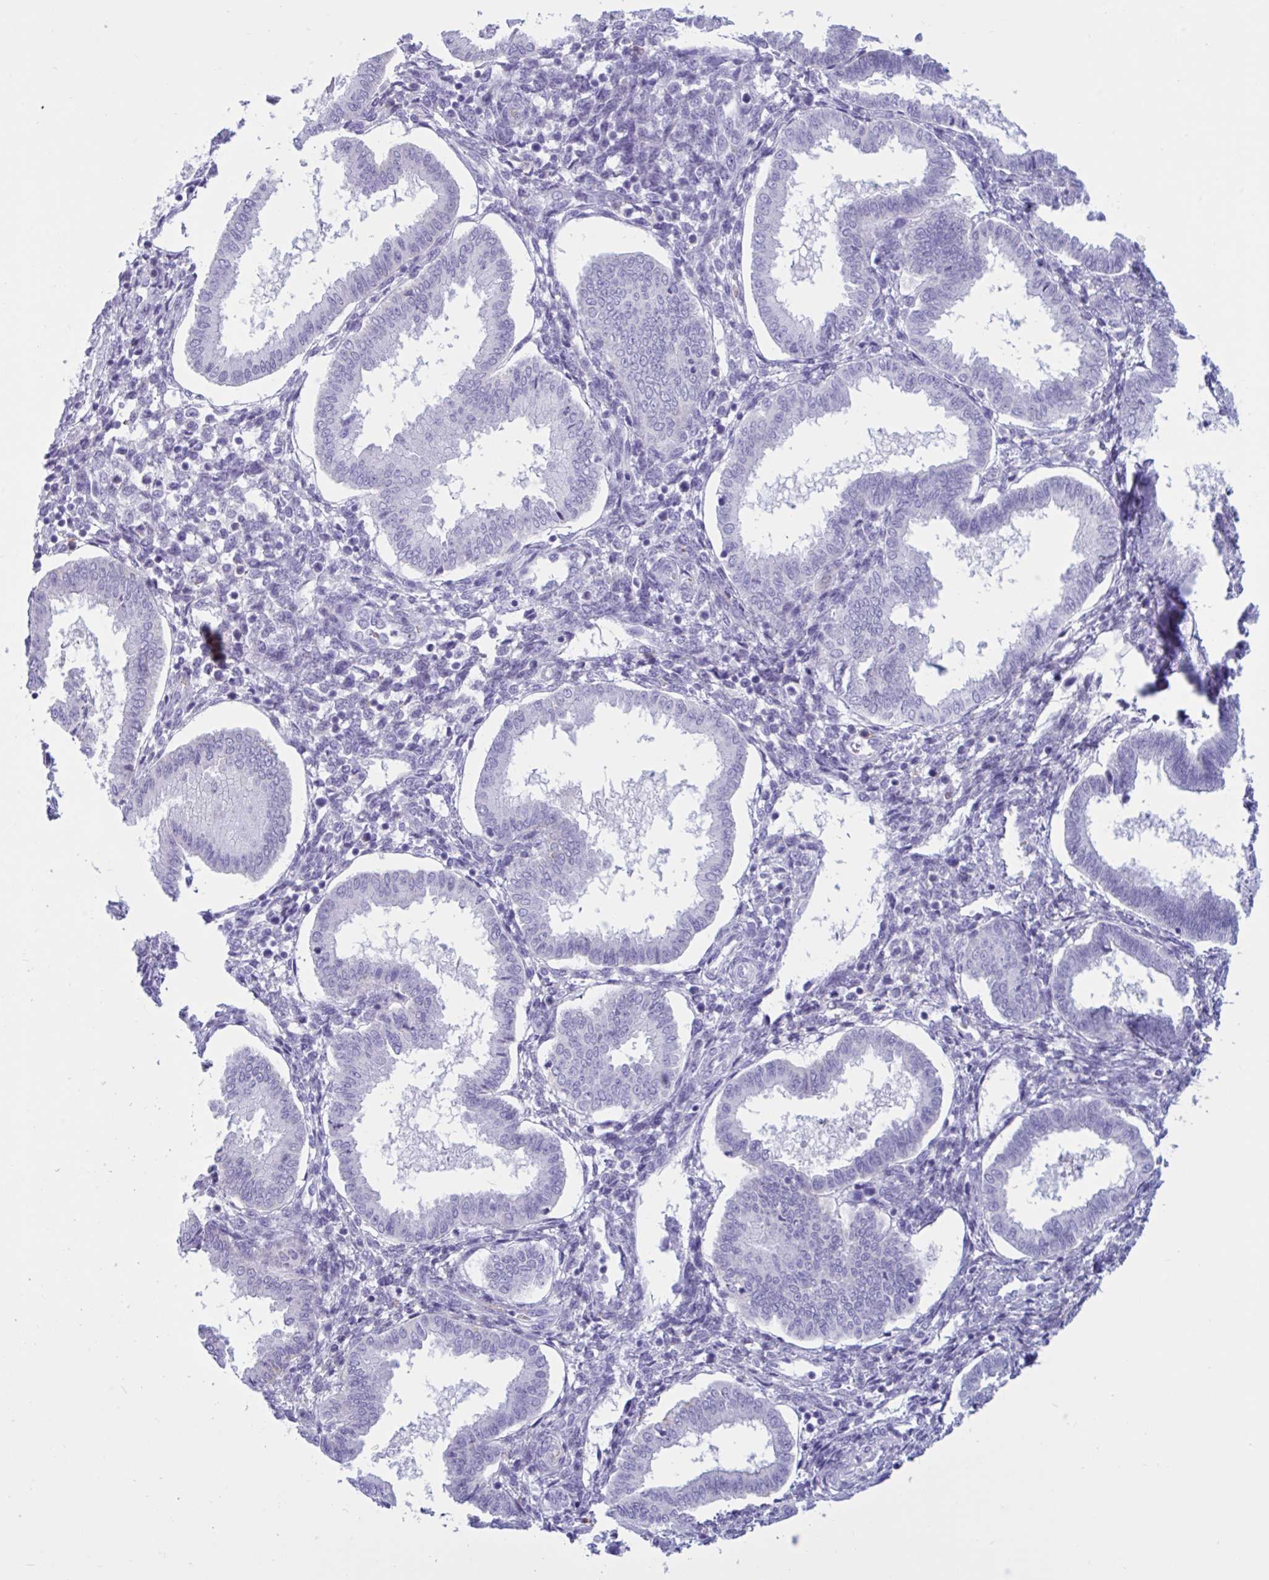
{"staining": {"intensity": "negative", "quantity": "none", "location": "none"}, "tissue": "endometrium", "cell_type": "Cells in endometrial stroma", "image_type": "normal", "snomed": [{"axis": "morphology", "description": "Normal tissue, NOS"}, {"axis": "topography", "description": "Endometrium"}], "caption": "This is a micrograph of immunohistochemistry staining of benign endometrium, which shows no staining in cells in endometrial stroma.", "gene": "SLC2A1", "patient": {"sex": "female", "age": 24}}